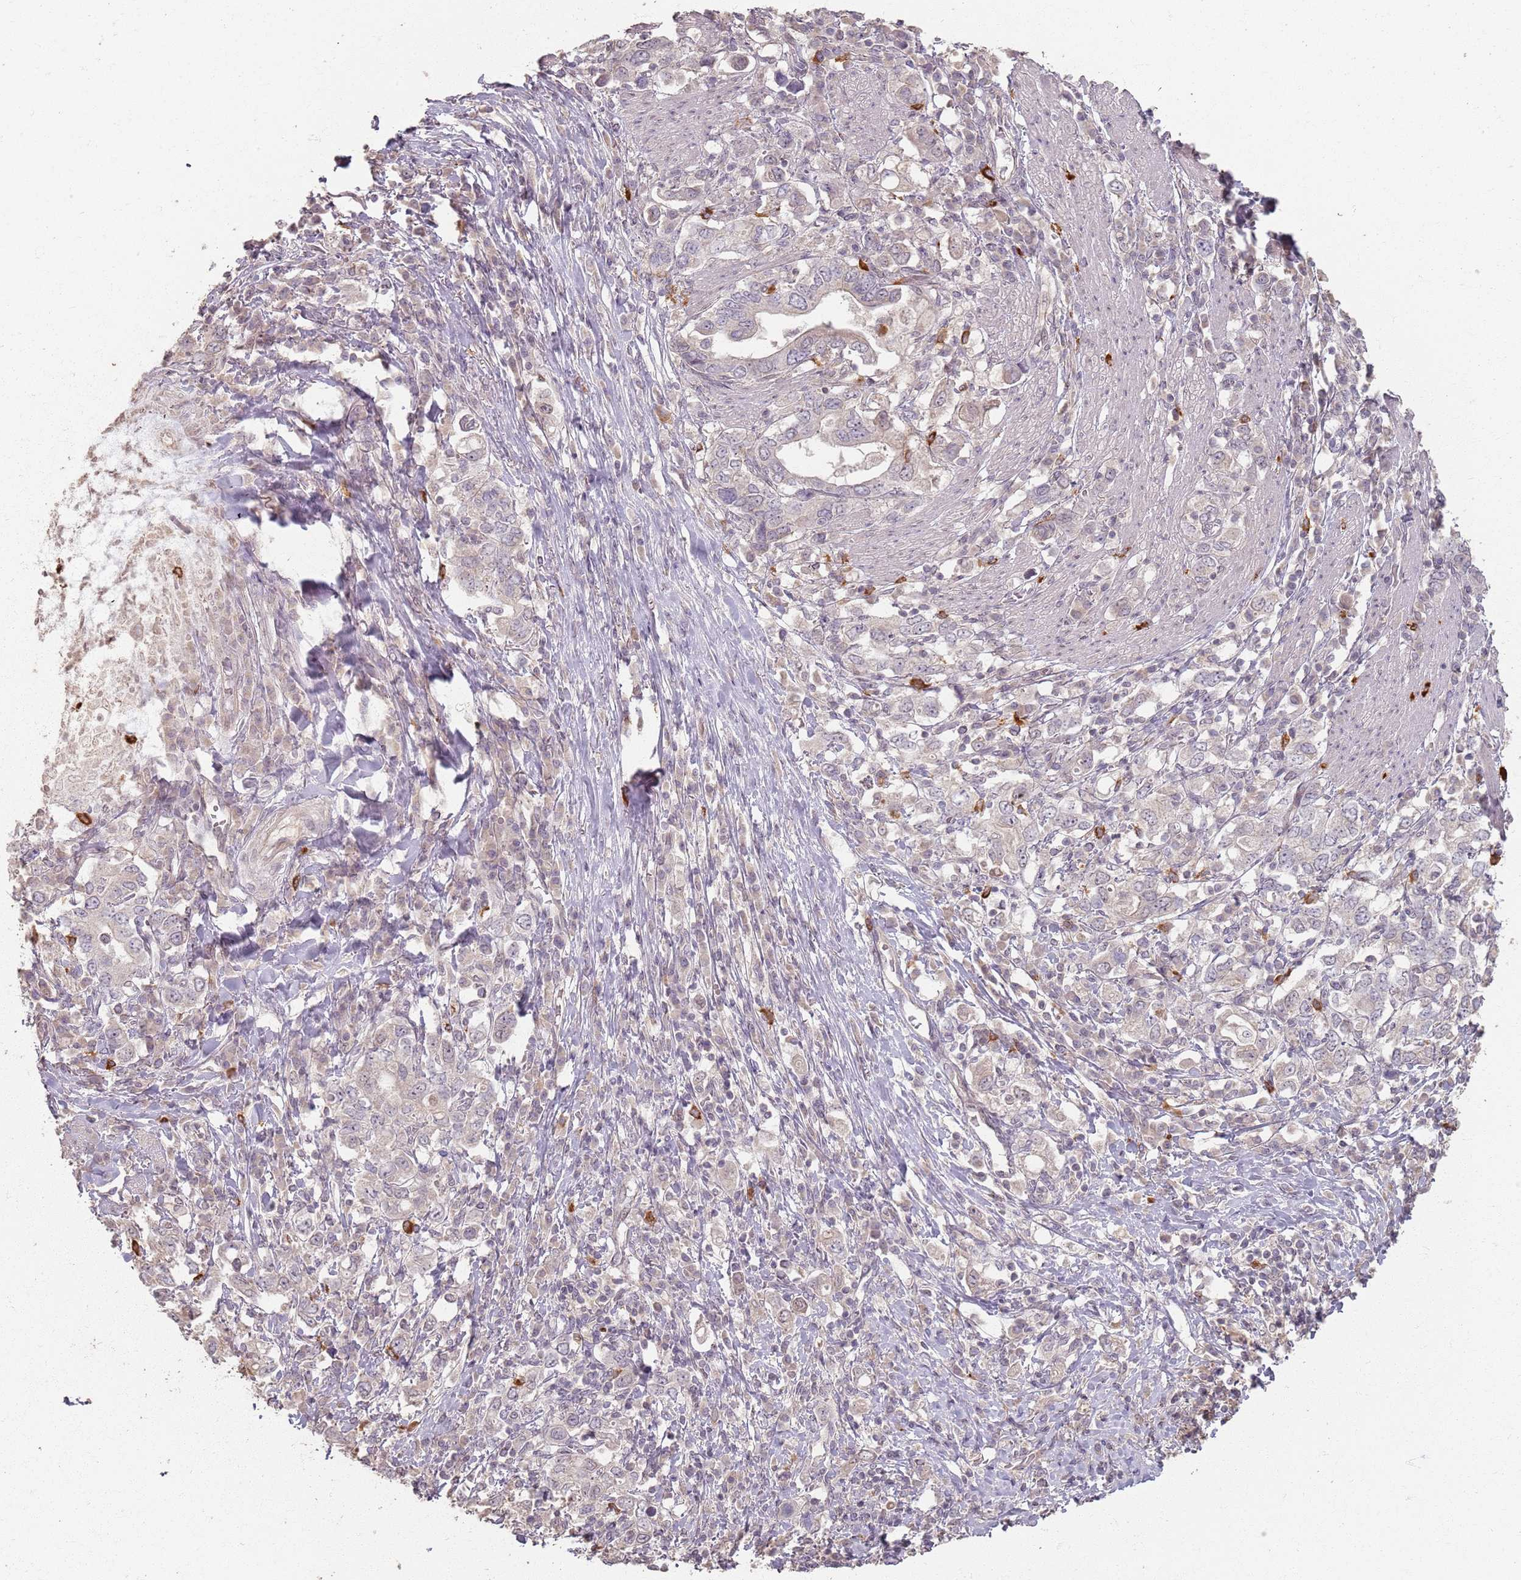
{"staining": {"intensity": "negative", "quantity": "none", "location": "none"}, "tissue": "stomach cancer", "cell_type": "Tumor cells", "image_type": "cancer", "snomed": [{"axis": "morphology", "description": "Adenocarcinoma, NOS"}, {"axis": "topography", "description": "Stomach, upper"}, {"axis": "topography", "description": "Stomach"}], "caption": "This is a photomicrograph of immunohistochemistry staining of stomach cancer, which shows no staining in tumor cells.", "gene": "CCDC168", "patient": {"sex": "male", "age": 62}}